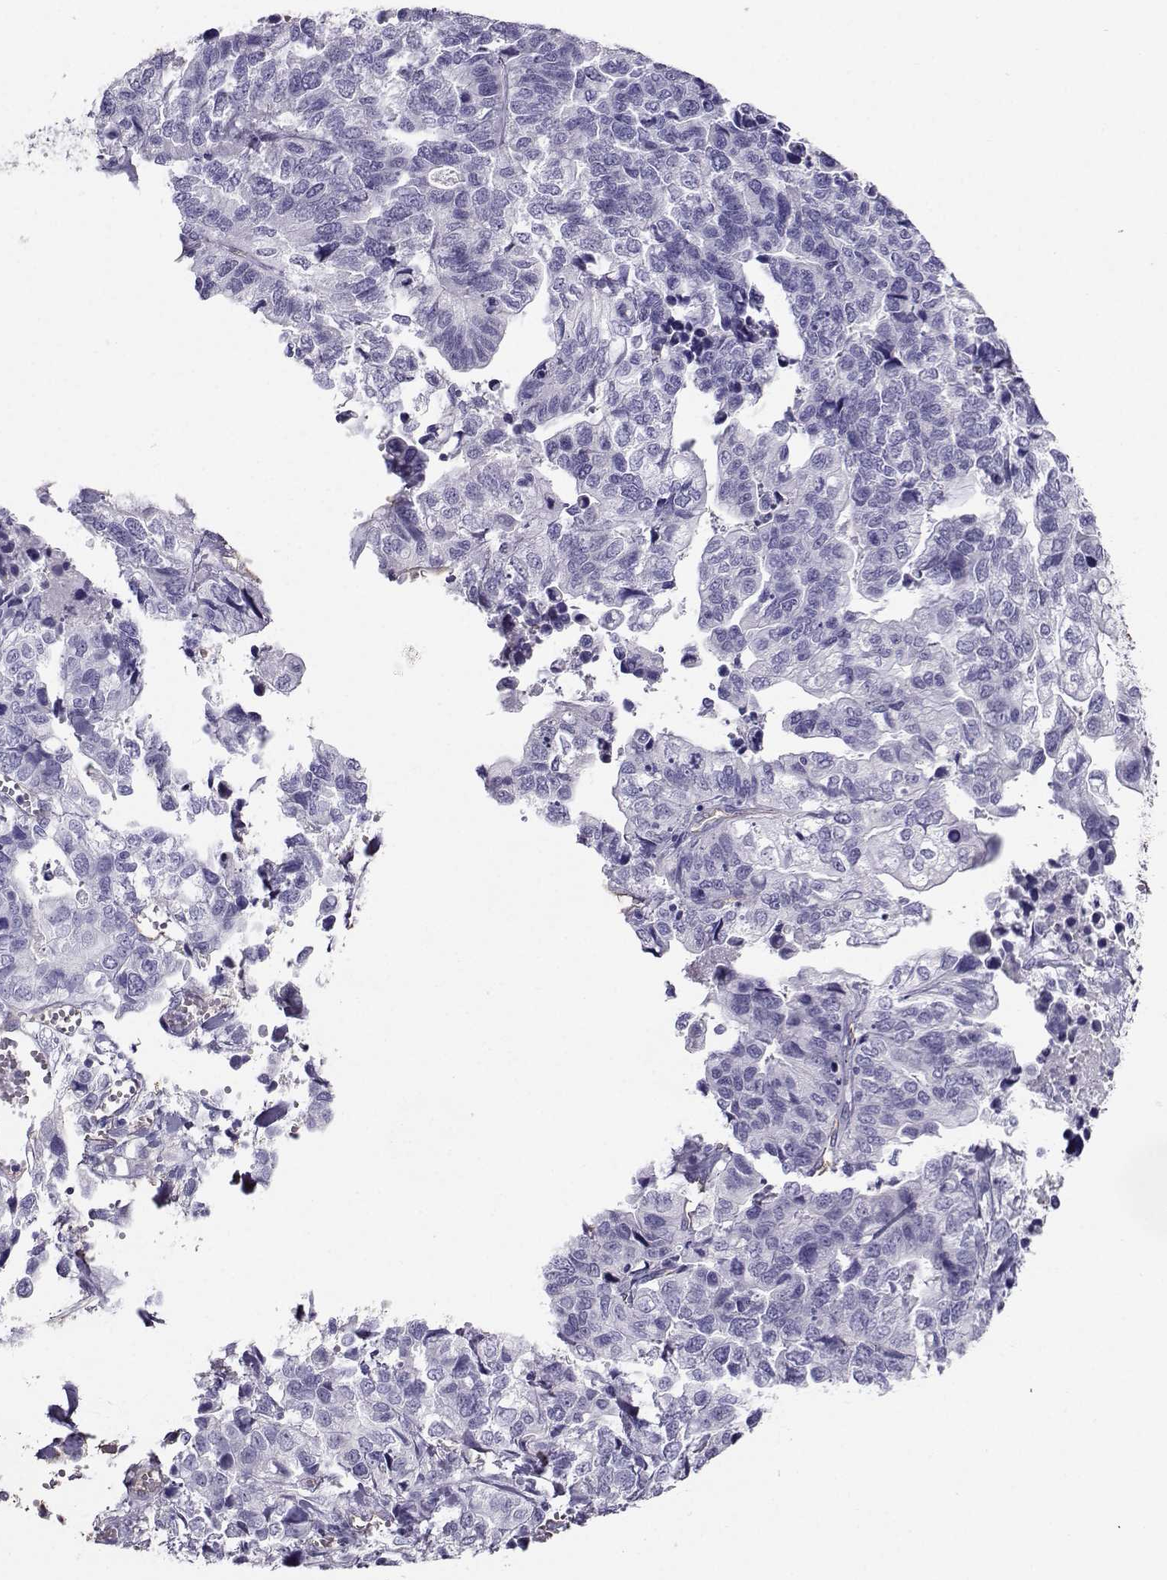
{"staining": {"intensity": "negative", "quantity": "none", "location": "none"}, "tissue": "stomach cancer", "cell_type": "Tumor cells", "image_type": "cancer", "snomed": [{"axis": "morphology", "description": "Adenocarcinoma, NOS"}, {"axis": "topography", "description": "Stomach, upper"}], "caption": "IHC histopathology image of neoplastic tissue: stomach cancer (adenocarcinoma) stained with DAB (3,3'-diaminobenzidine) reveals no significant protein expression in tumor cells.", "gene": "CLUL1", "patient": {"sex": "female", "age": 67}}